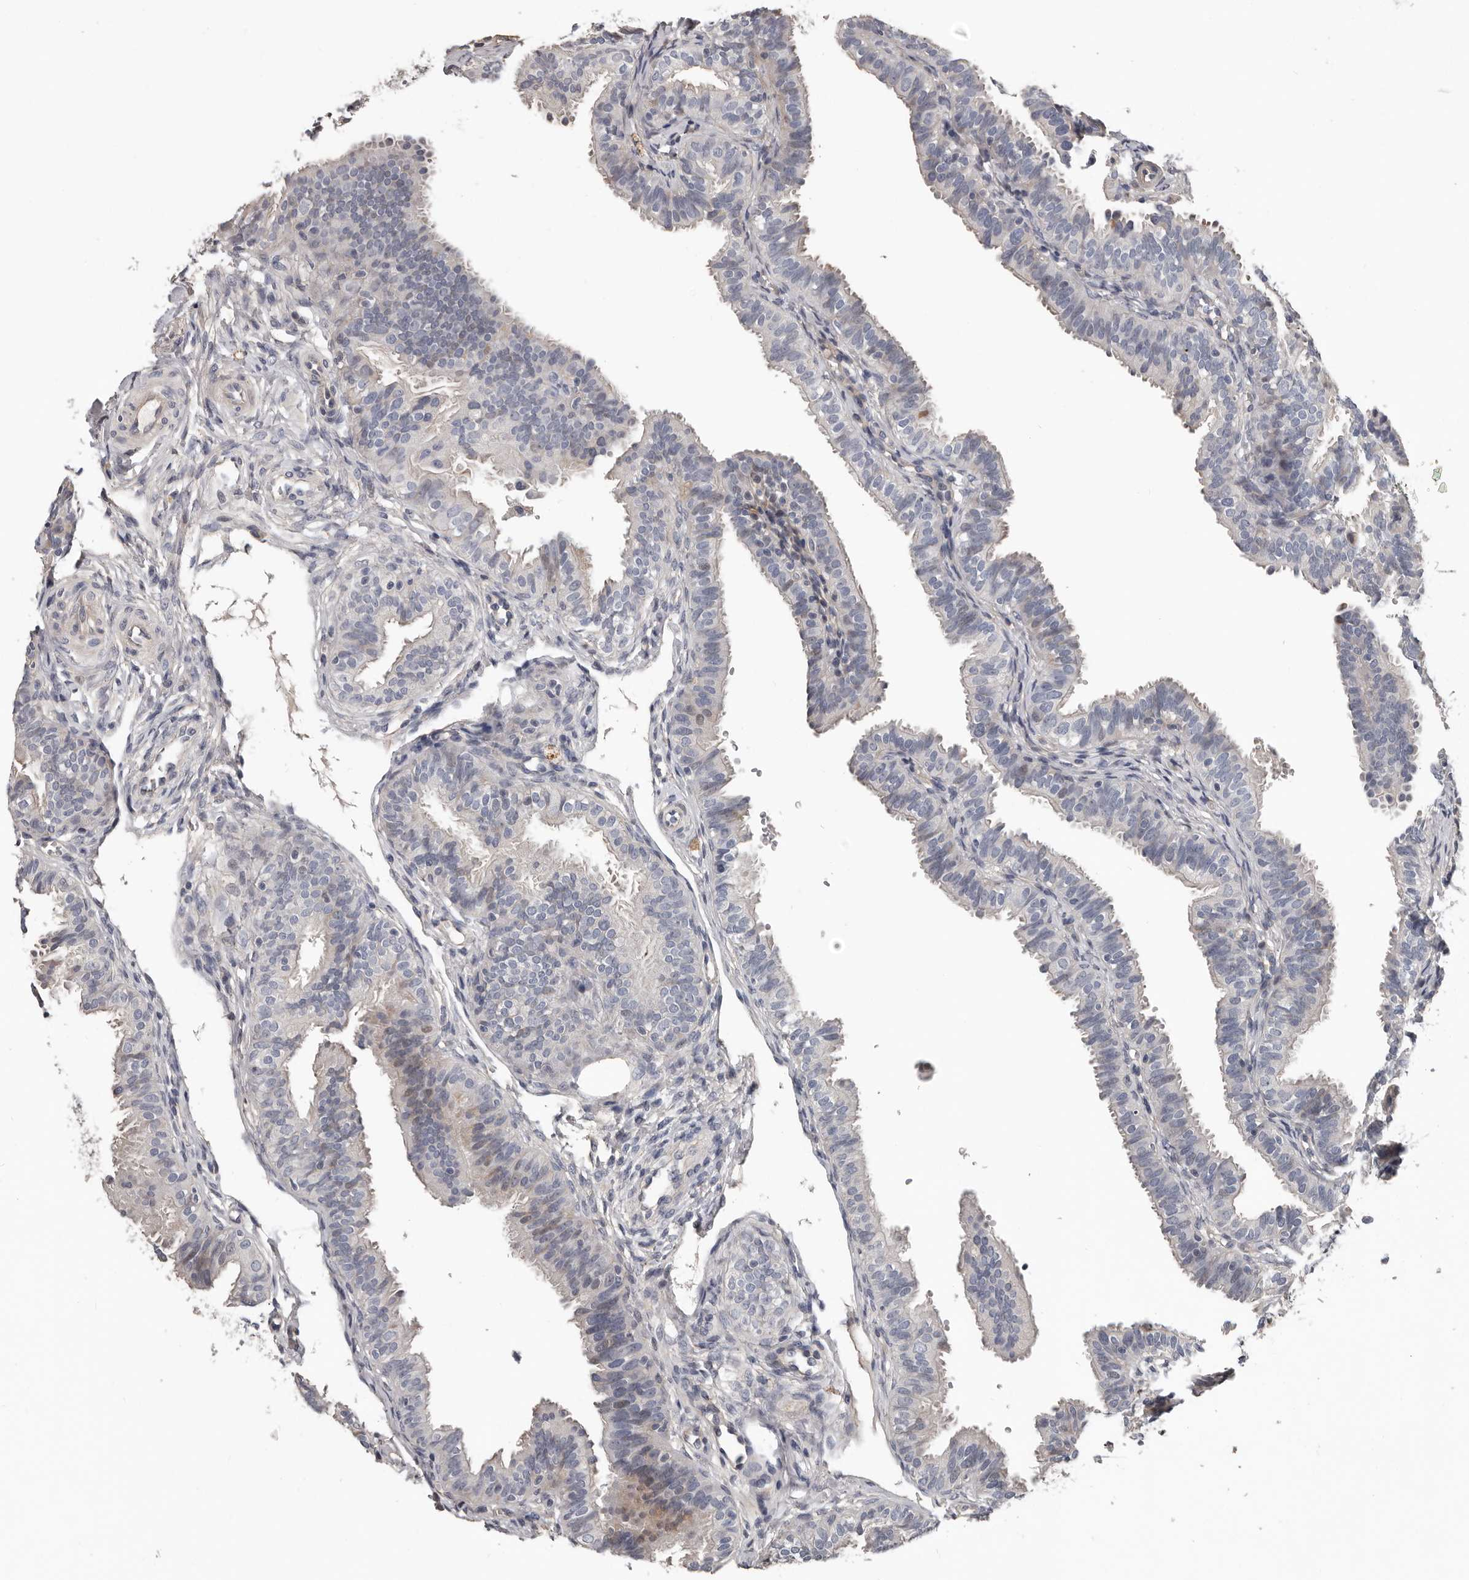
{"staining": {"intensity": "negative", "quantity": "none", "location": "none"}, "tissue": "fallopian tube", "cell_type": "Glandular cells", "image_type": "normal", "snomed": [{"axis": "morphology", "description": "Normal tissue, NOS"}, {"axis": "topography", "description": "Fallopian tube"}], "caption": "High power microscopy histopathology image of an immunohistochemistry photomicrograph of normal fallopian tube, revealing no significant positivity in glandular cells.", "gene": "RNF217", "patient": {"sex": "female", "age": 35}}